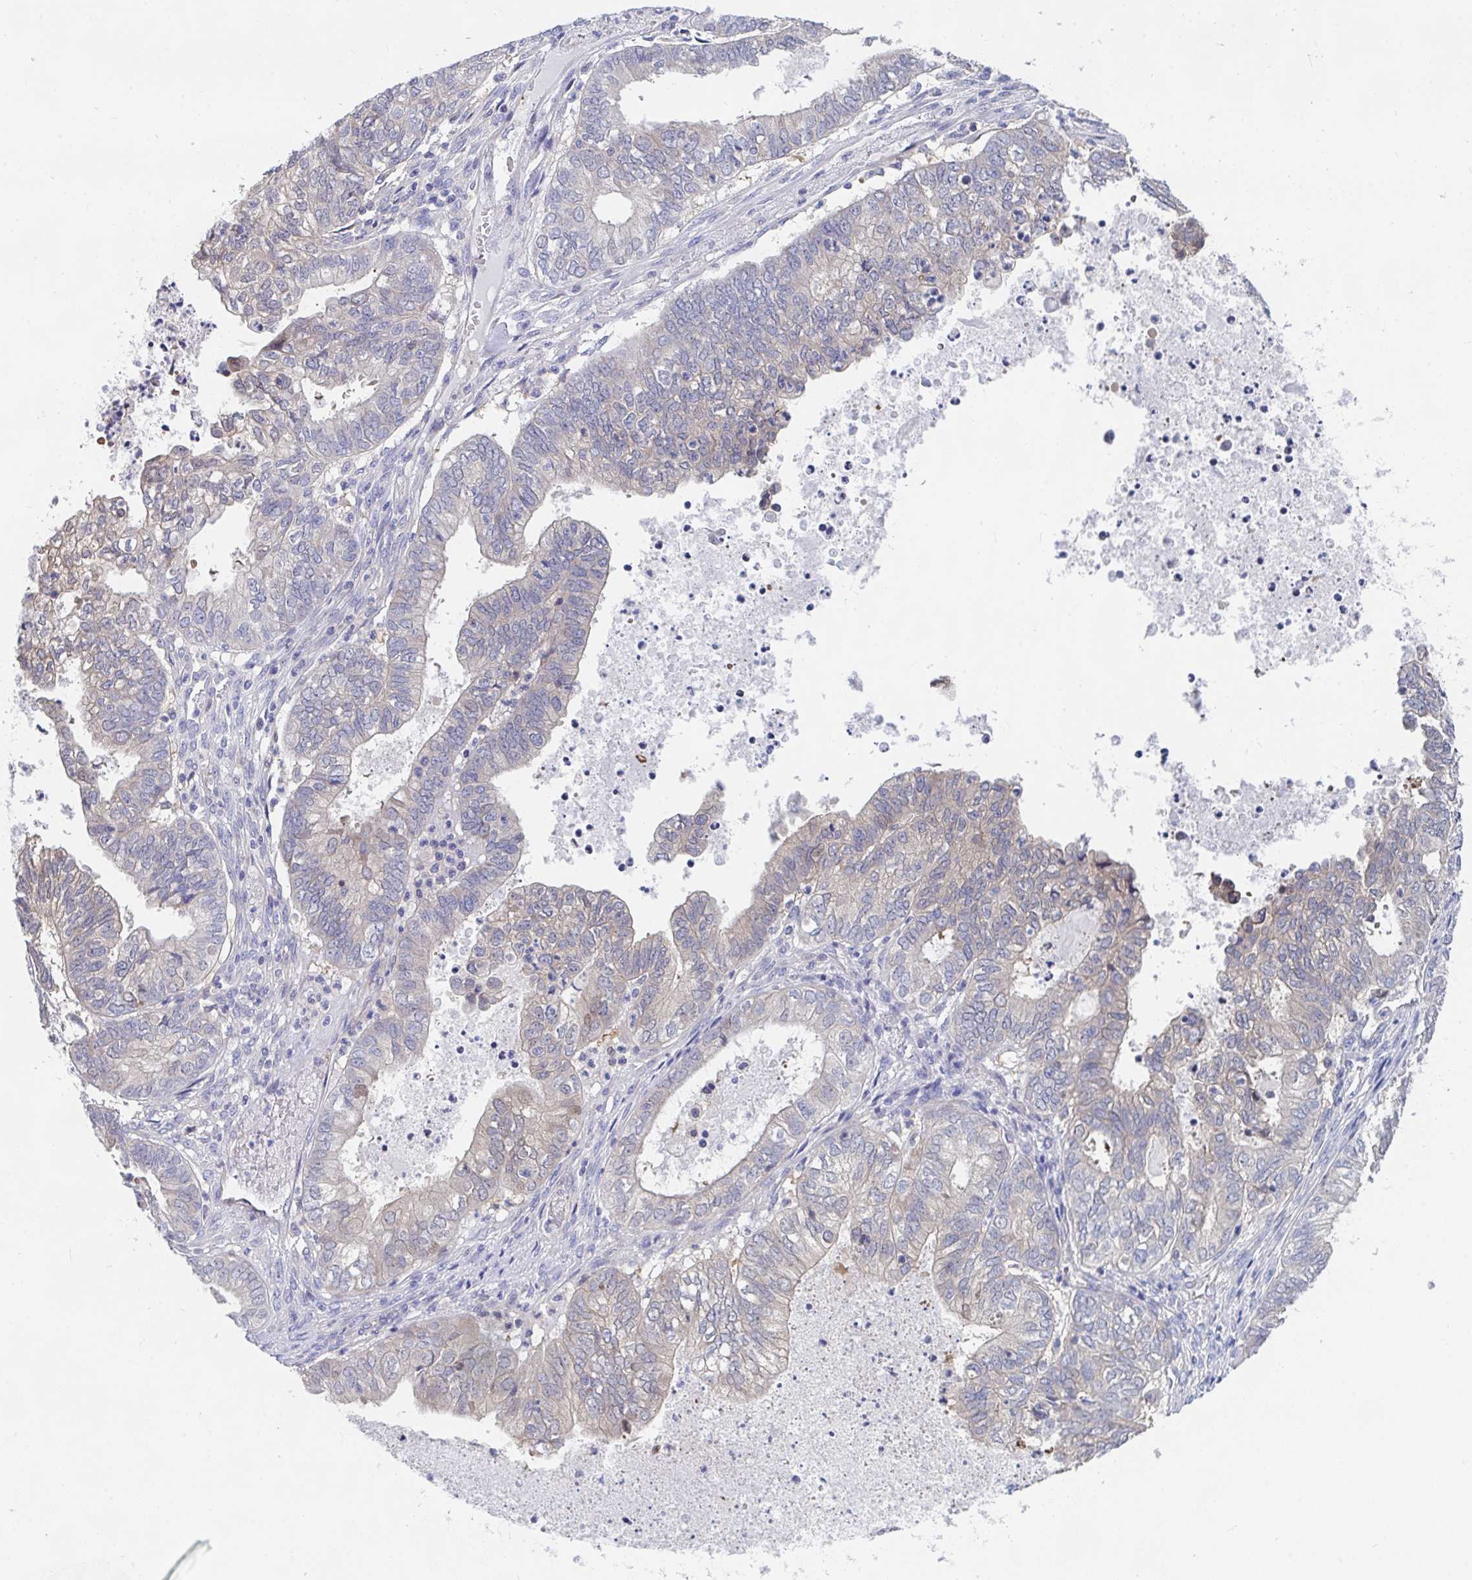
{"staining": {"intensity": "negative", "quantity": "none", "location": "none"}, "tissue": "ovarian cancer", "cell_type": "Tumor cells", "image_type": "cancer", "snomed": [{"axis": "morphology", "description": "Carcinoma, endometroid"}, {"axis": "topography", "description": "Ovary"}], "caption": "Protein analysis of ovarian endometroid carcinoma demonstrates no significant staining in tumor cells.", "gene": "P2RX3", "patient": {"sex": "female", "age": 64}}